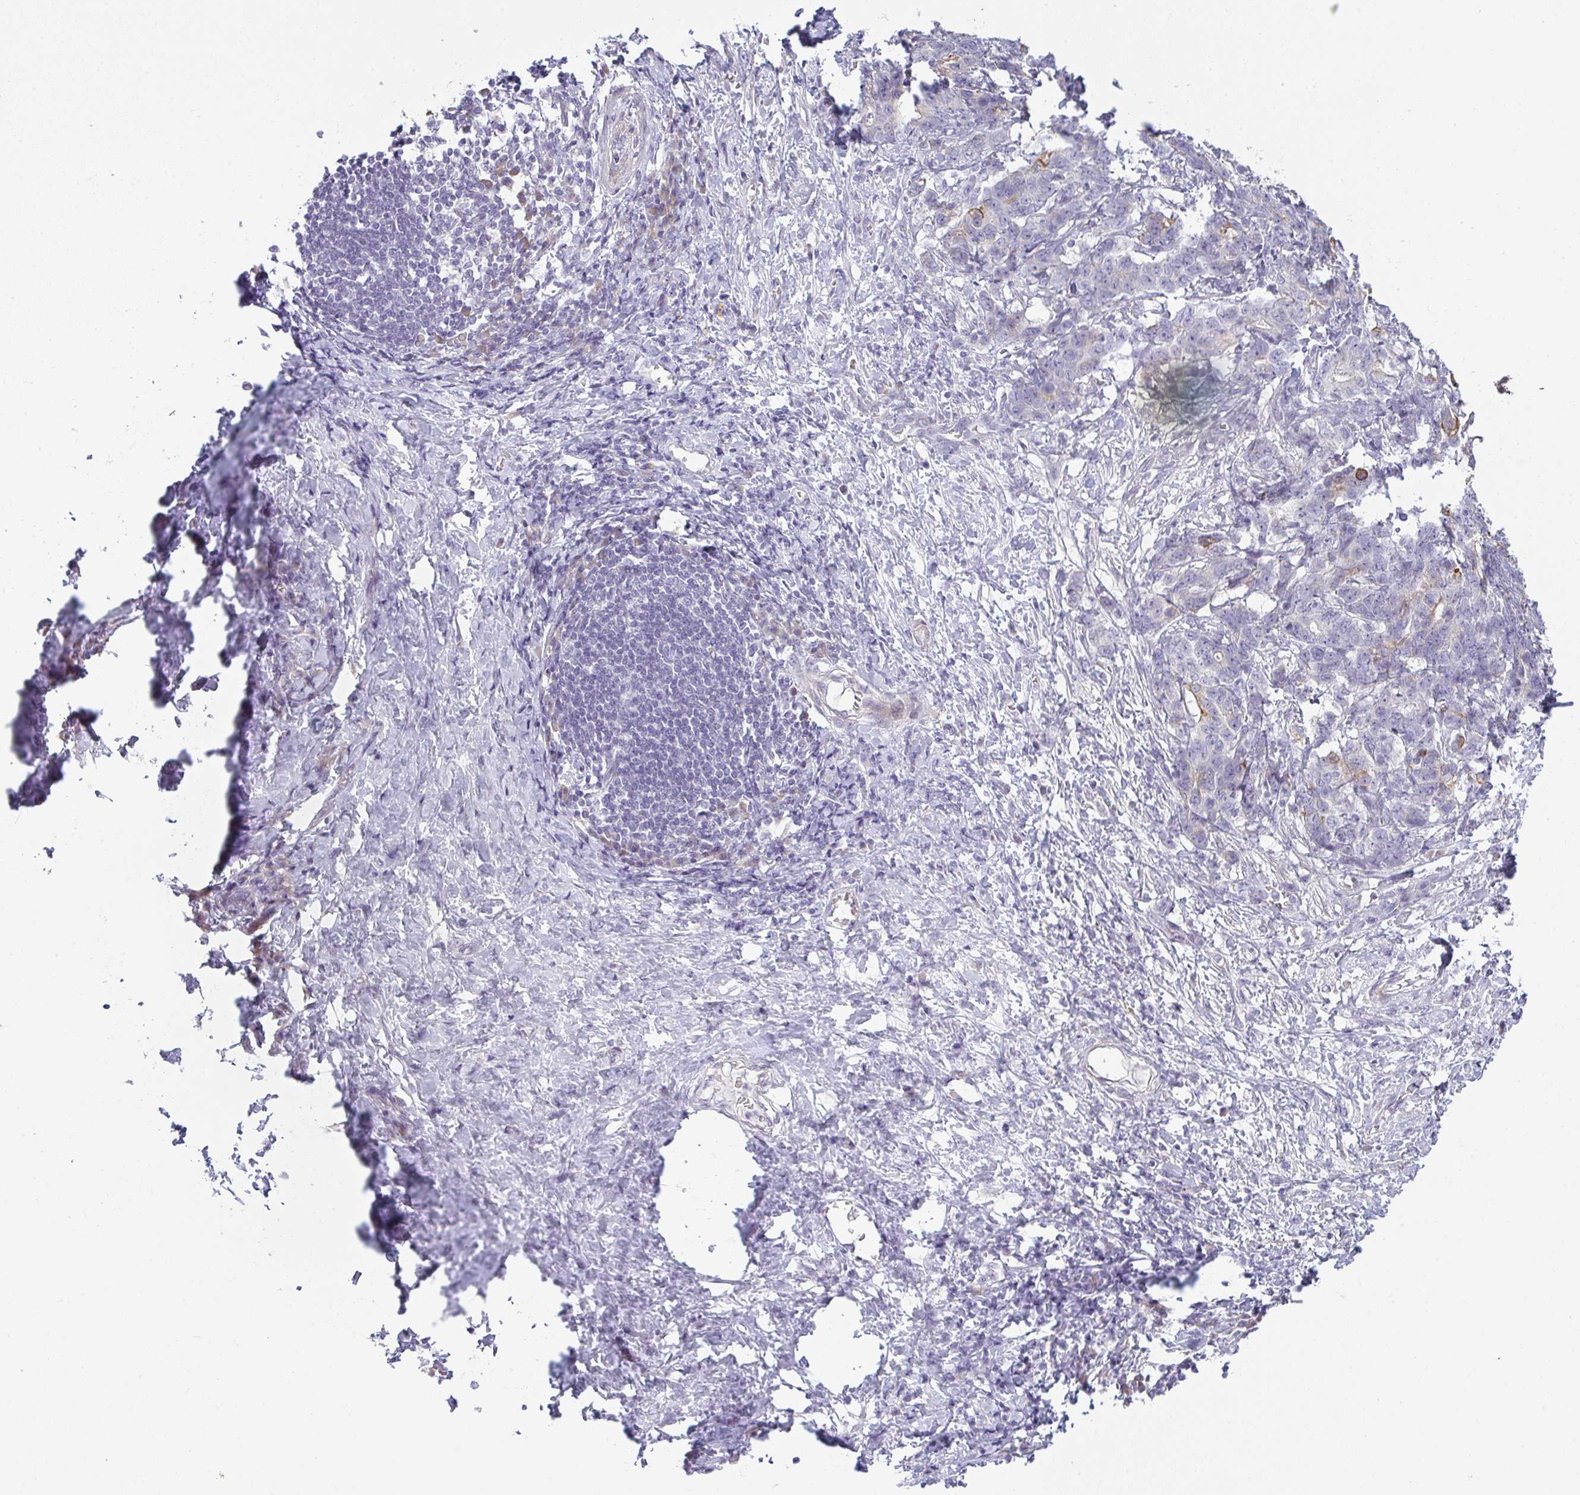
{"staining": {"intensity": "moderate", "quantity": "<25%", "location": "cytoplasmic/membranous"}, "tissue": "stomach cancer", "cell_type": "Tumor cells", "image_type": "cancer", "snomed": [{"axis": "morphology", "description": "Normal tissue, NOS"}, {"axis": "morphology", "description": "Adenocarcinoma, NOS"}, {"axis": "topography", "description": "Stomach"}], "caption": "A brown stain shows moderate cytoplasmic/membranous positivity of a protein in human stomach cancer (adenocarcinoma) tumor cells.", "gene": "SIRPB2", "patient": {"sex": "female", "age": 64}}